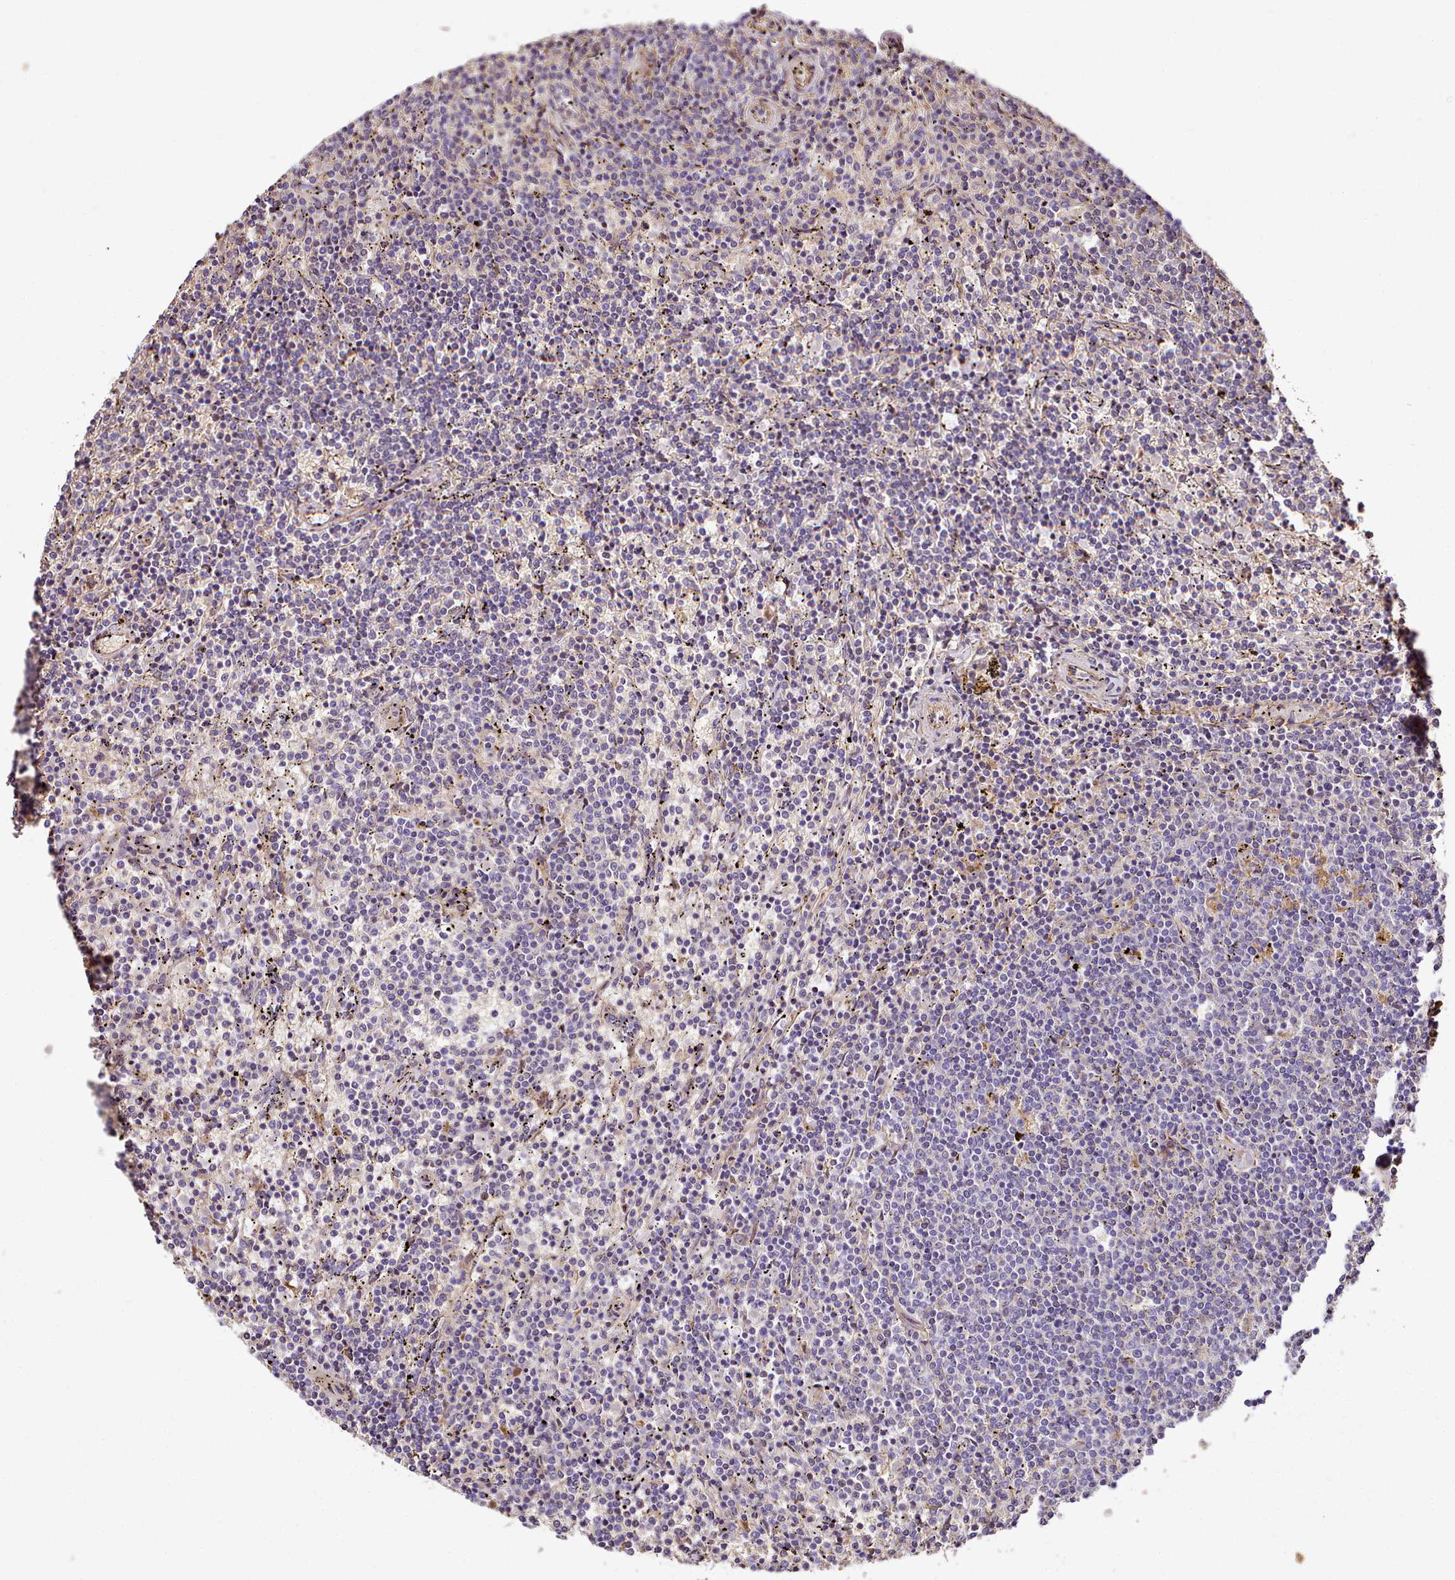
{"staining": {"intensity": "negative", "quantity": "none", "location": "none"}, "tissue": "lymphoma", "cell_type": "Tumor cells", "image_type": "cancer", "snomed": [{"axis": "morphology", "description": "Malignant lymphoma, non-Hodgkin's type, Low grade"}, {"axis": "topography", "description": "Spleen"}], "caption": "Image shows no protein staining in tumor cells of lymphoma tissue. The staining was performed using DAB (3,3'-diaminobenzidine) to visualize the protein expression in brown, while the nuclei were stained in blue with hematoxylin (Magnification: 20x).", "gene": "NBPF1", "patient": {"sex": "female", "age": 50}}